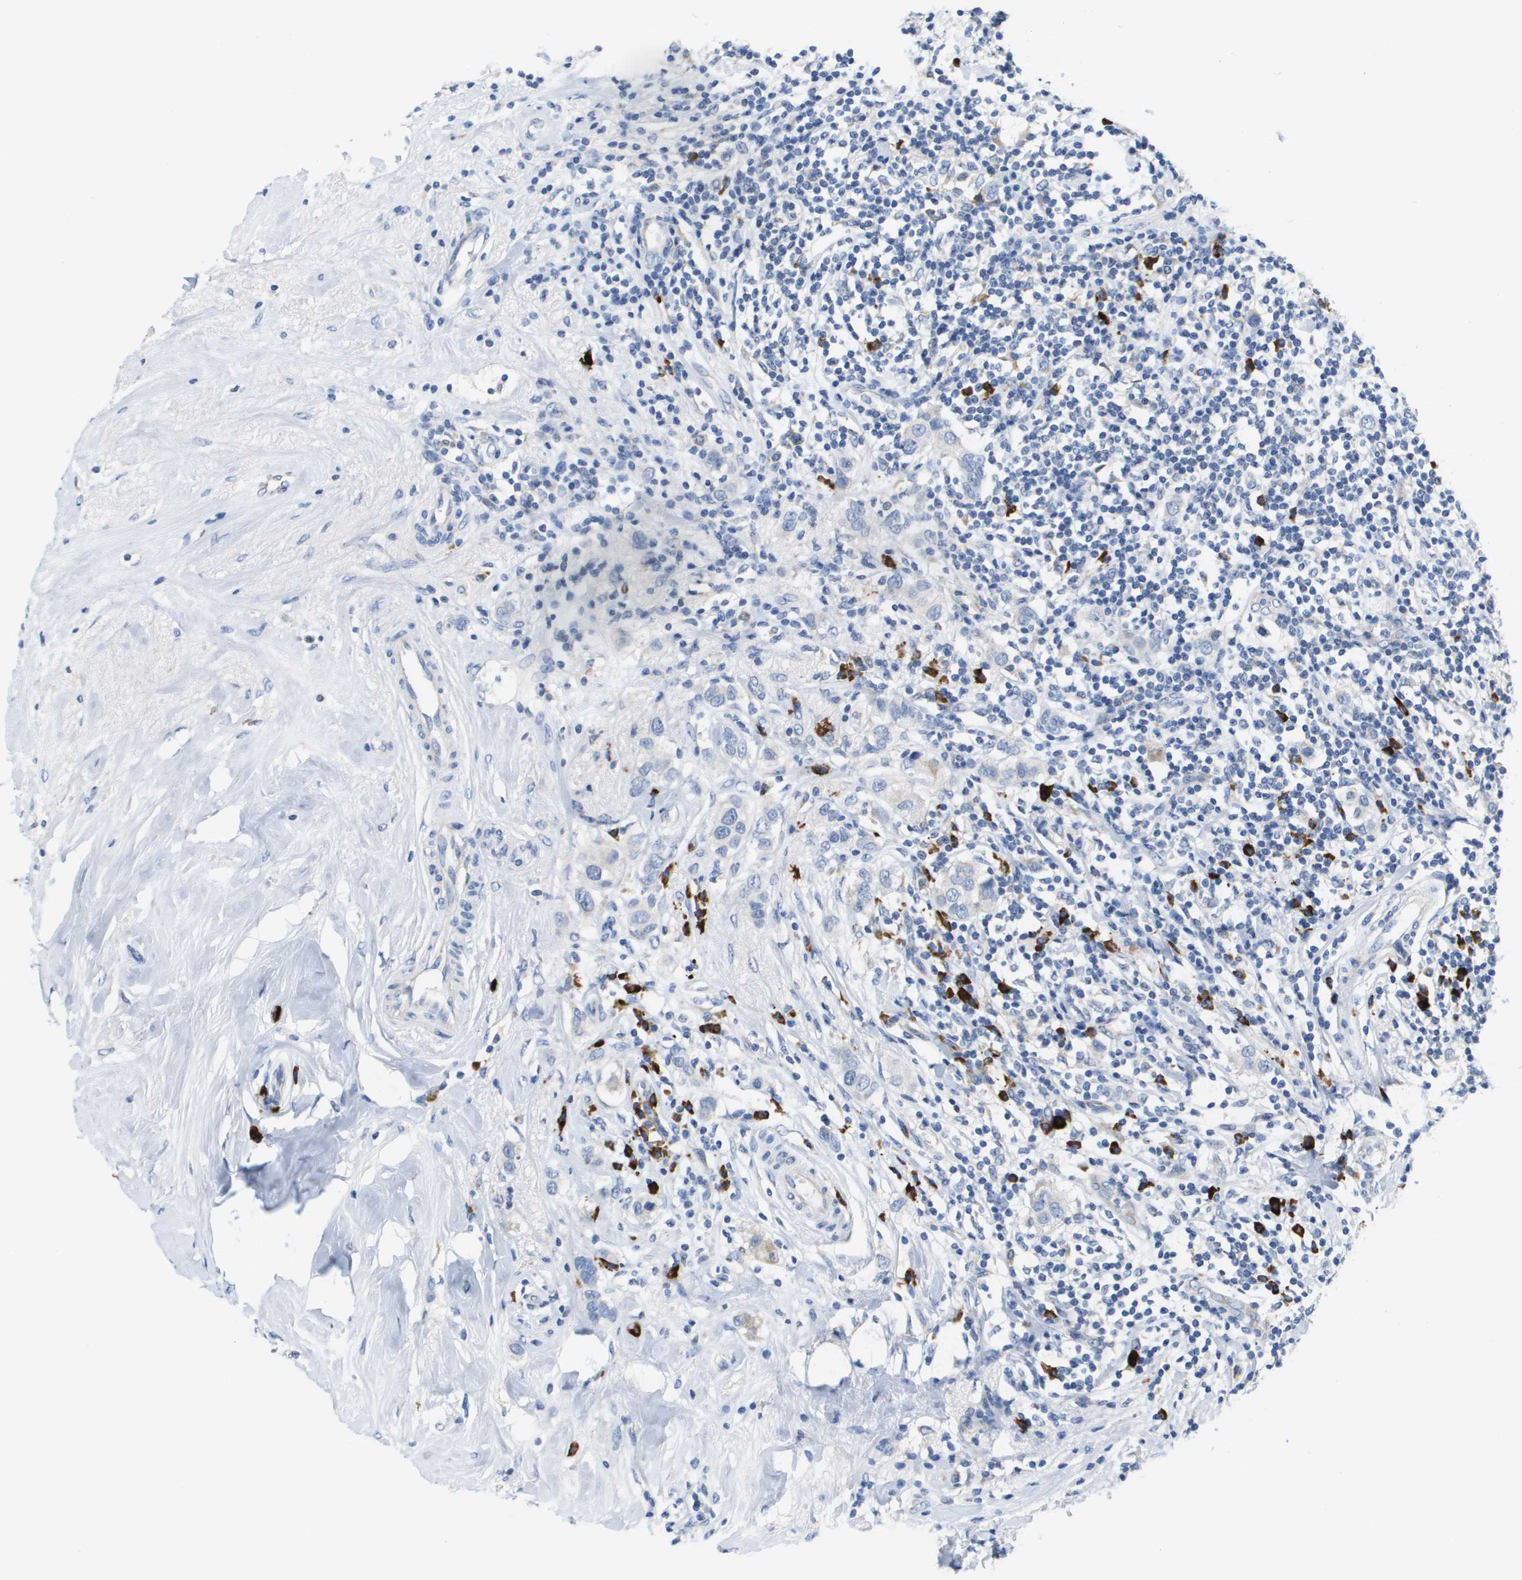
{"staining": {"intensity": "negative", "quantity": "none", "location": "none"}, "tissue": "breast cancer", "cell_type": "Tumor cells", "image_type": "cancer", "snomed": [{"axis": "morphology", "description": "Duct carcinoma"}, {"axis": "topography", "description": "Breast"}], "caption": "Protein analysis of intraductal carcinoma (breast) displays no significant staining in tumor cells. (Brightfield microscopy of DAB immunohistochemistry at high magnification).", "gene": "CD3G", "patient": {"sex": "female", "age": 50}}